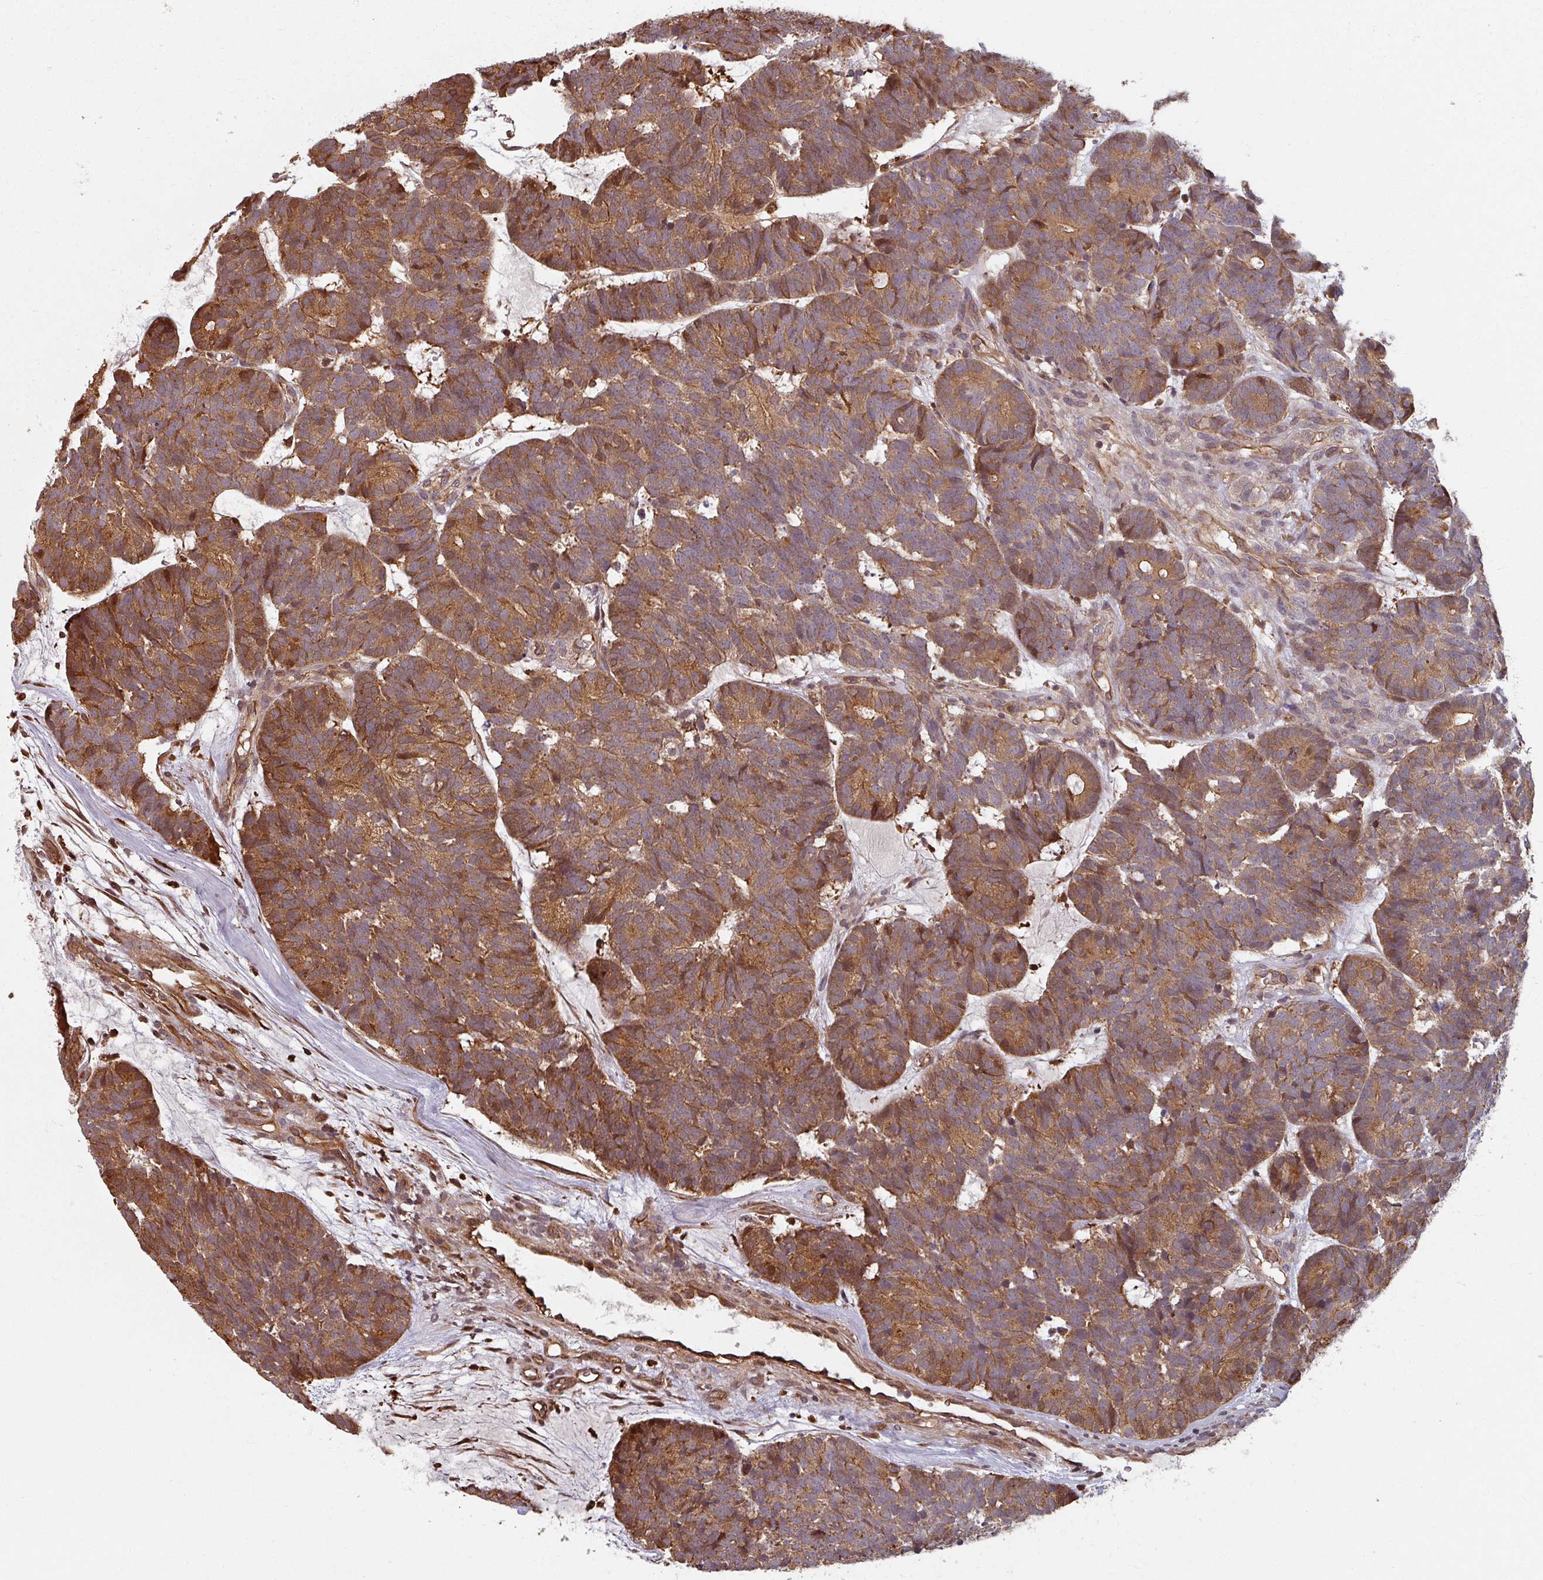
{"staining": {"intensity": "moderate", "quantity": ">75%", "location": "cytoplasmic/membranous"}, "tissue": "head and neck cancer", "cell_type": "Tumor cells", "image_type": "cancer", "snomed": [{"axis": "morphology", "description": "Adenocarcinoma, NOS"}, {"axis": "topography", "description": "Head-Neck"}], "caption": "Moderate cytoplasmic/membranous protein staining is seen in about >75% of tumor cells in head and neck adenocarcinoma. Nuclei are stained in blue.", "gene": "EID1", "patient": {"sex": "female", "age": 81}}